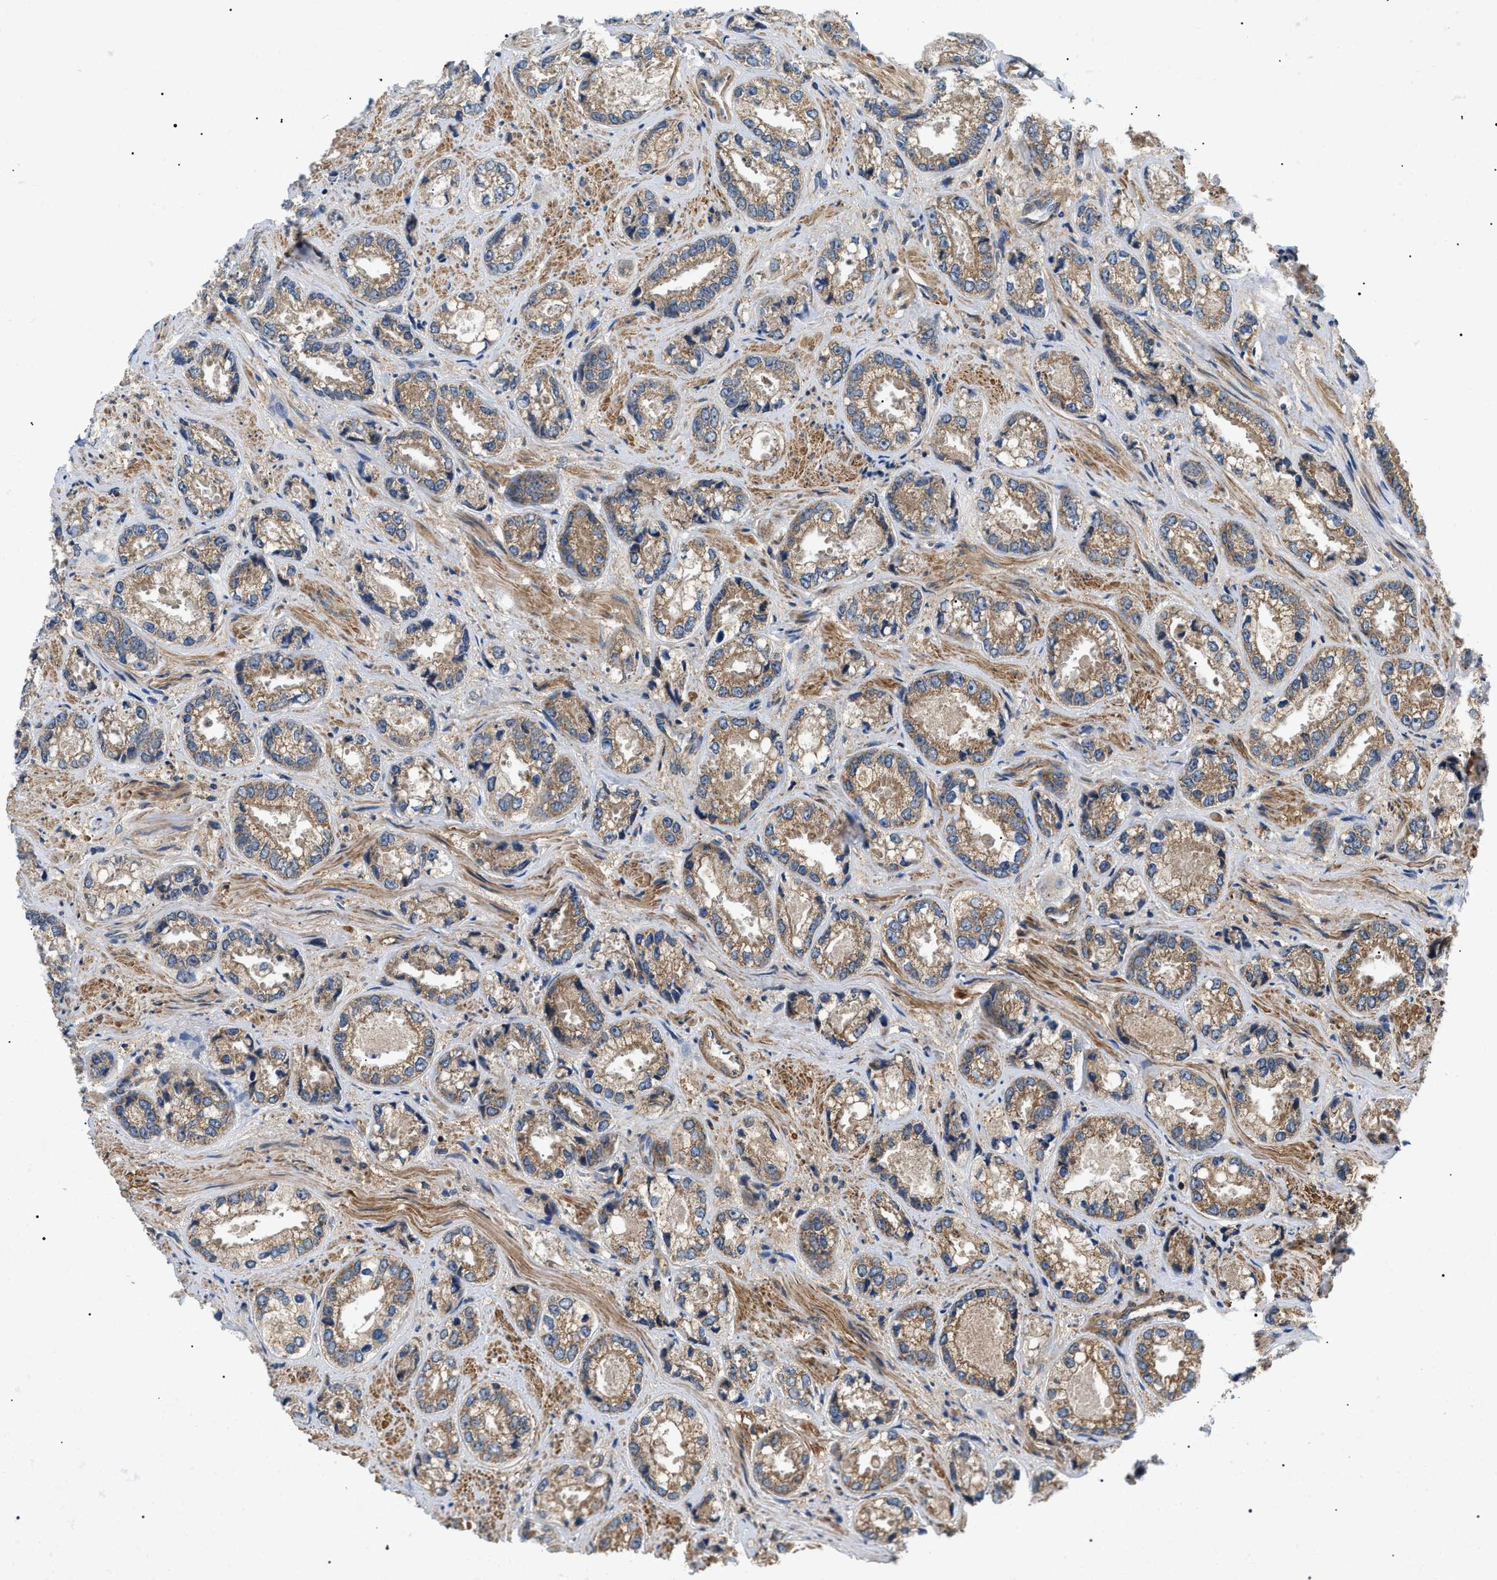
{"staining": {"intensity": "moderate", "quantity": ">75%", "location": "cytoplasmic/membranous"}, "tissue": "prostate cancer", "cell_type": "Tumor cells", "image_type": "cancer", "snomed": [{"axis": "morphology", "description": "Adenocarcinoma, High grade"}, {"axis": "topography", "description": "Prostate"}], "caption": "Protein staining reveals moderate cytoplasmic/membranous staining in about >75% of tumor cells in prostate cancer. Using DAB (brown) and hematoxylin (blue) stains, captured at high magnification using brightfield microscopy.", "gene": "PPM1B", "patient": {"sex": "male", "age": 61}}